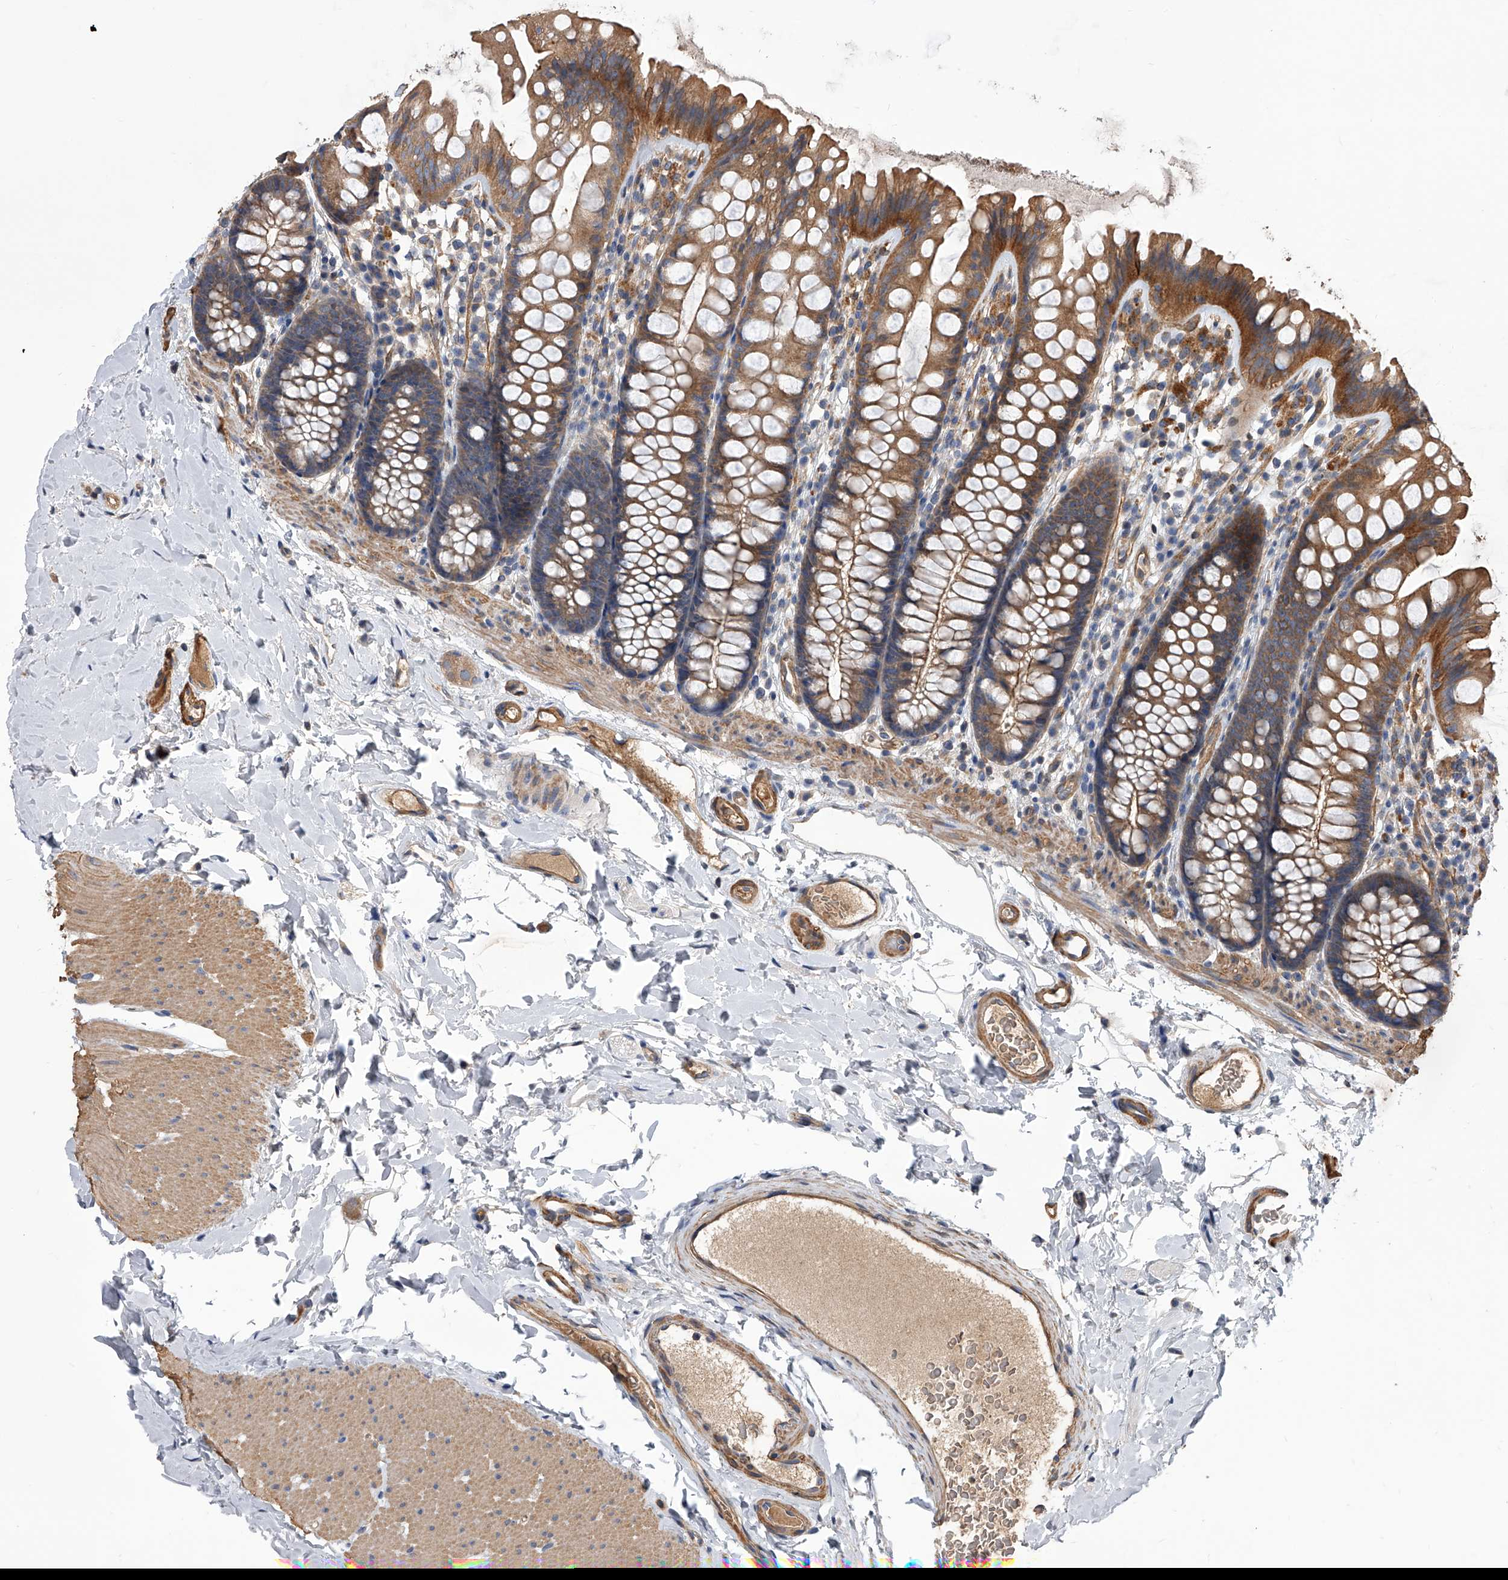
{"staining": {"intensity": "moderate", "quantity": ">75%", "location": "cytoplasmic/membranous"}, "tissue": "colon", "cell_type": "Endothelial cells", "image_type": "normal", "snomed": [{"axis": "morphology", "description": "Normal tissue, NOS"}, {"axis": "topography", "description": "Colon"}], "caption": "Endothelial cells exhibit medium levels of moderate cytoplasmic/membranous positivity in about >75% of cells in normal human colon.", "gene": "CUL7", "patient": {"sex": "female", "age": 62}}